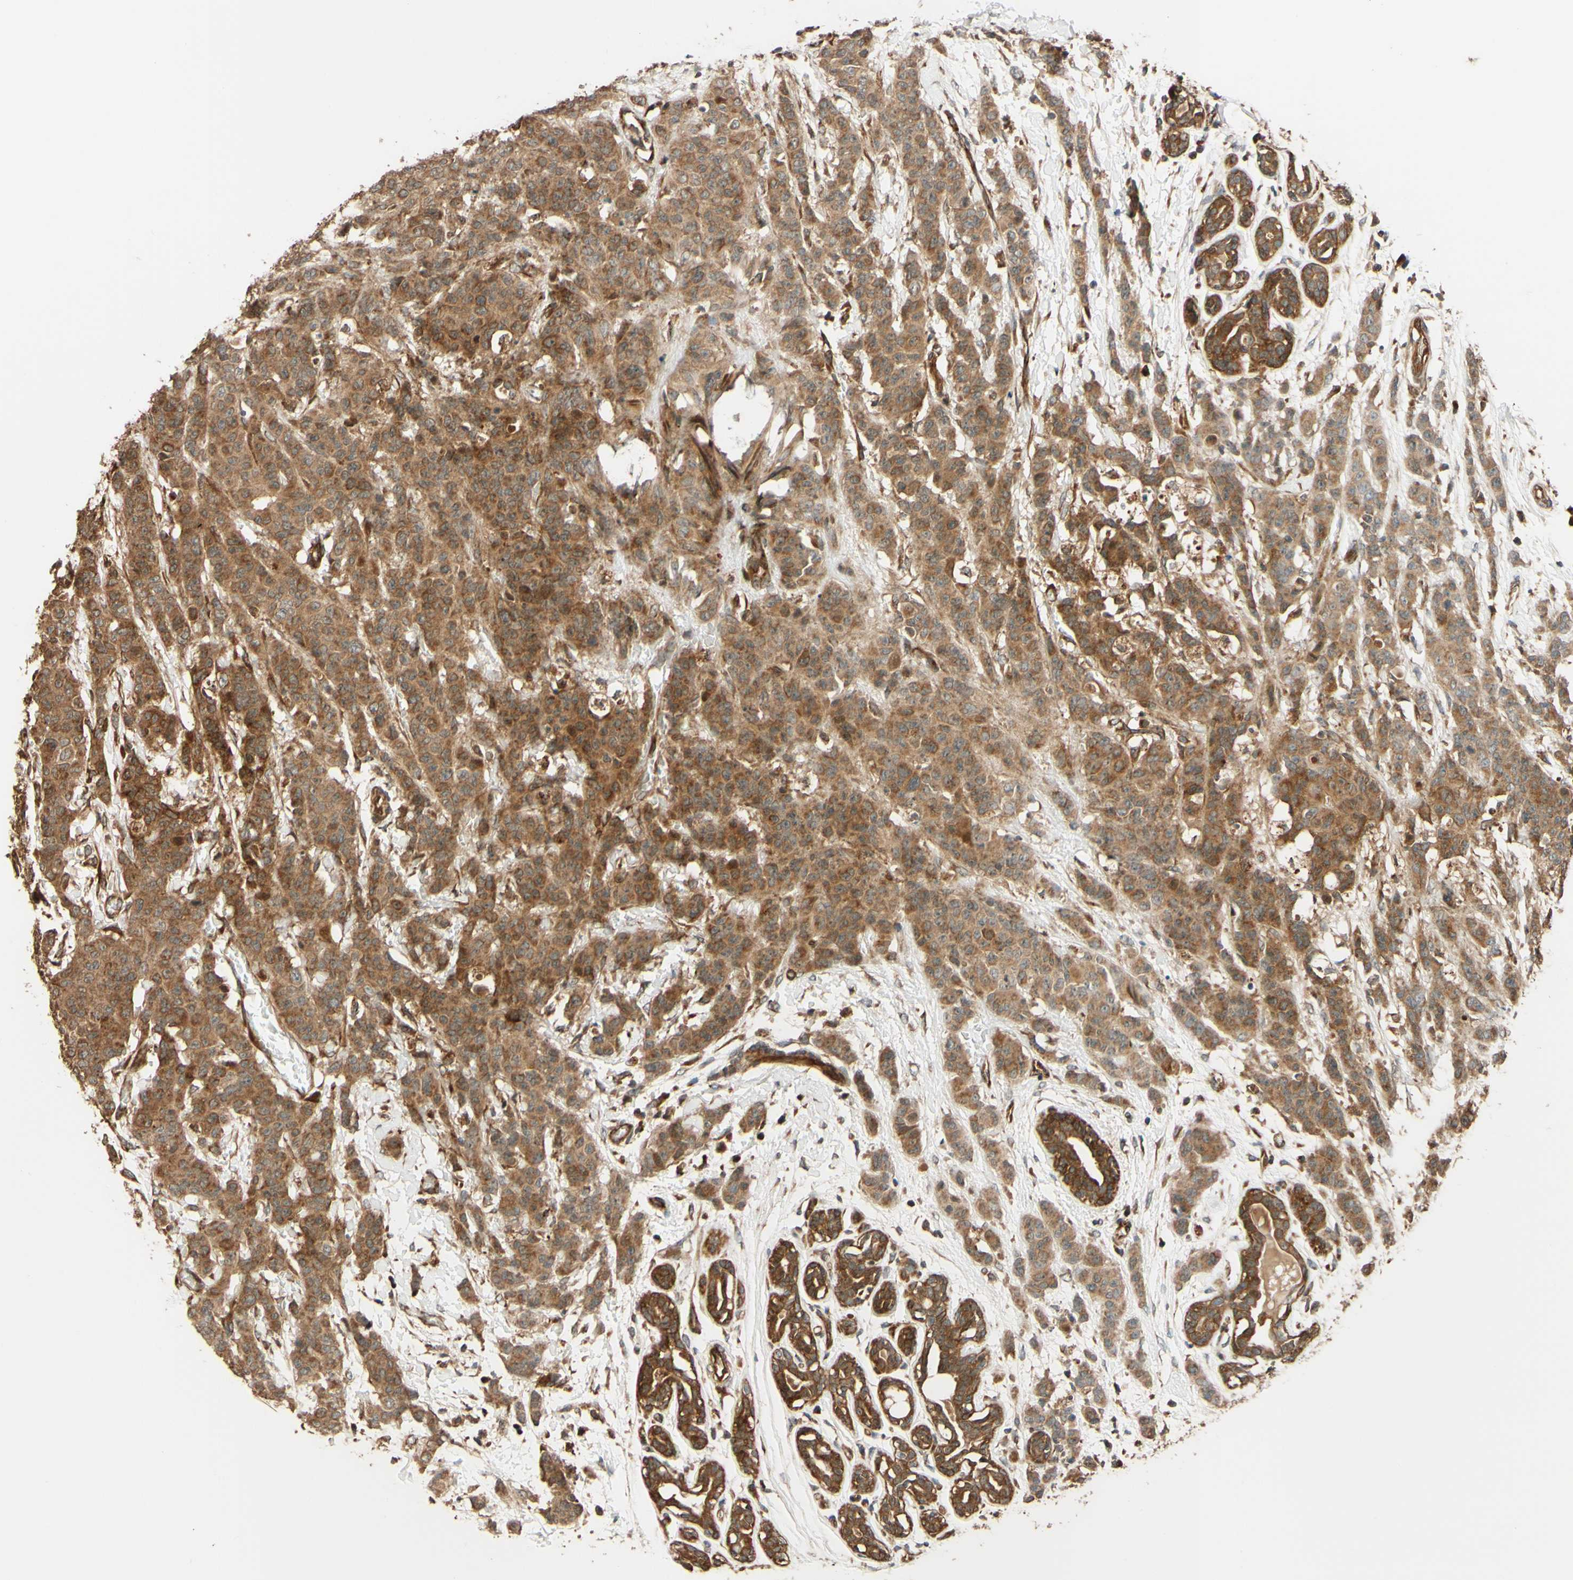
{"staining": {"intensity": "moderate", "quantity": ">75%", "location": "cytoplasmic/membranous"}, "tissue": "breast cancer", "cell_type": "Tumor cells", "image_type": "cancer", "snomed": [{"axis": "morphology", "description": "Normal tissue, NOS"}, {"axis": "morphology", "description": "Duct carcinoma"}, {"axis": "topography", "description": "Breast"}], "caption": "A brown stain highlights moderate cytoplasmic/membranous staining of a protein in breast invasive ductal carcinoma tumor cells.", "gene": "RNF19A", "patient": {"sex": "female", "age": 40}}